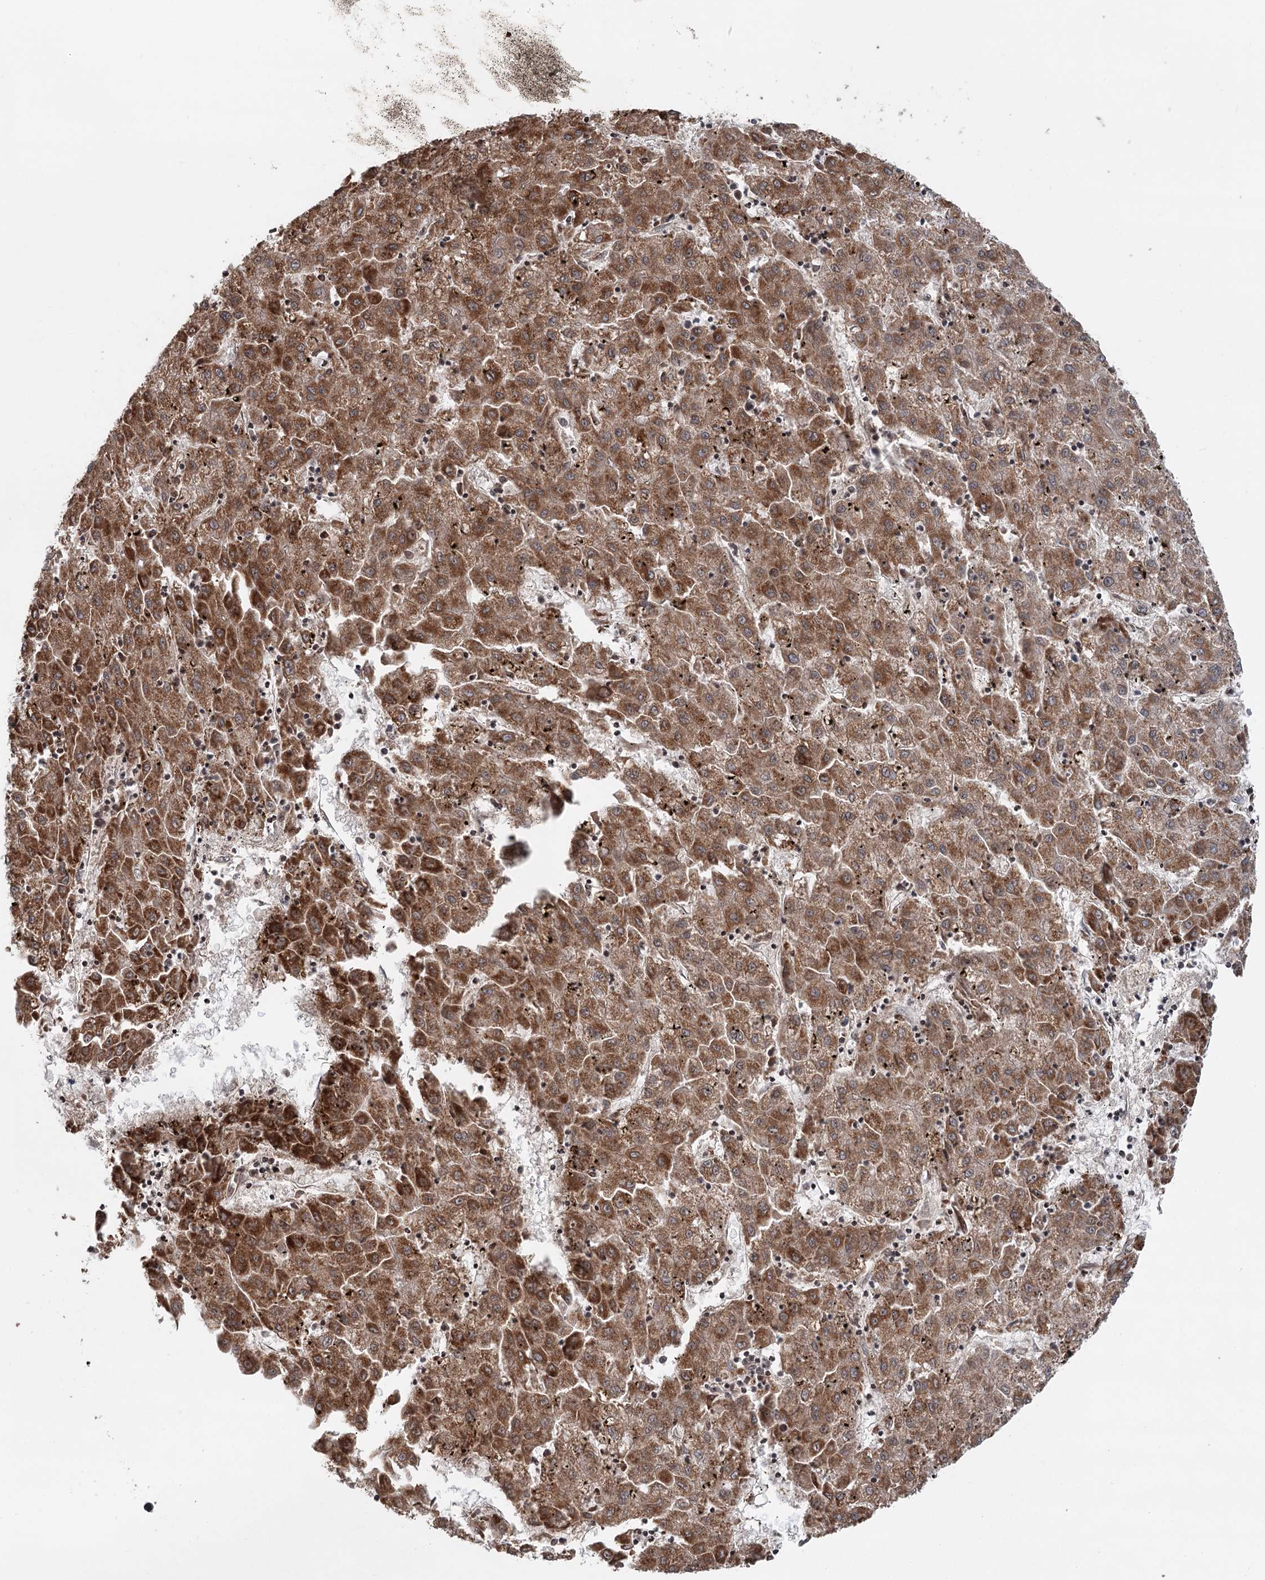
{"staining": {"intensity": "moderate", "quantity": ">75%", "location": "cytoplasmic/membranous"}, "tissue": "liver cancer", "cell_type": "Tumor cells", "image_type": "cancer", "snomed": [{"axis": "morphology", "description": "Carcinoma, Hepatocellular, NOS"}, {"axis": "topography", "description": "Liver"}], "caption": "Moderate cytoplasmic/membranous expression for a protein is present in about >75% of tumor cells of liver hepatocellular carcinoma using immunohistochemistry.", "gene": "RNF111", "patient": {"sex": "male", "age": 72}}